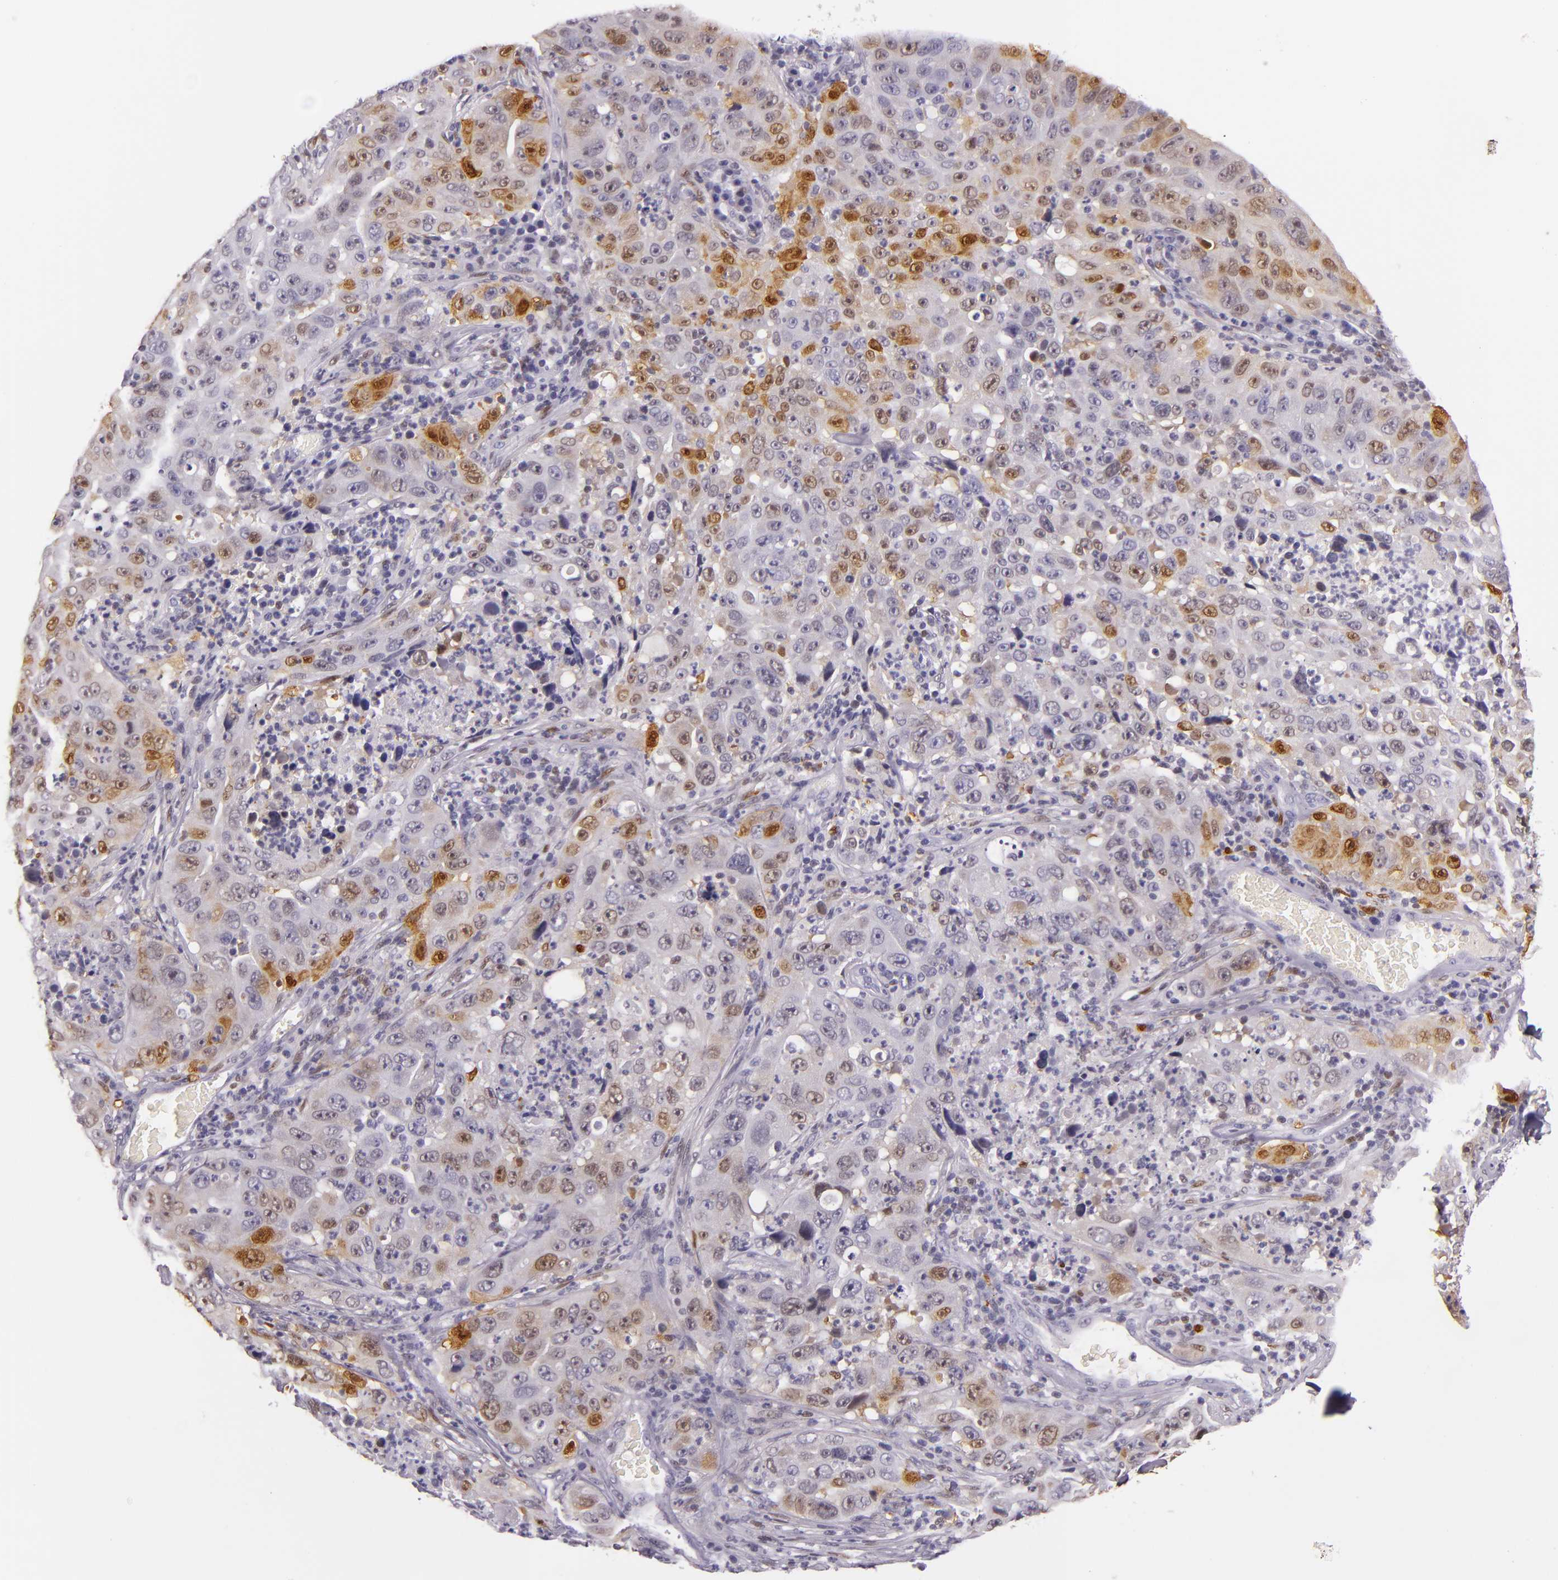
{"staining": {"intensity": "moderate", "quantity": "<25%", "location": "nuclear"}, "tissue": "lung cancer", "cell_type": "Tumor cells", "image_type": "cancer", "snomed": [{"axis": "morphology", "description": "Squamous cell carcinoma, NOS"}, {"axis": "topography", "description": "Lung"}], "caption": "Lung squamous cell carcinoma stained with a brown dye shows moderate nuclear positive positivity in approximately <25% of tumor cells.", "gene": "MT1A", "patient": {"sex": "male", "age": 64}}